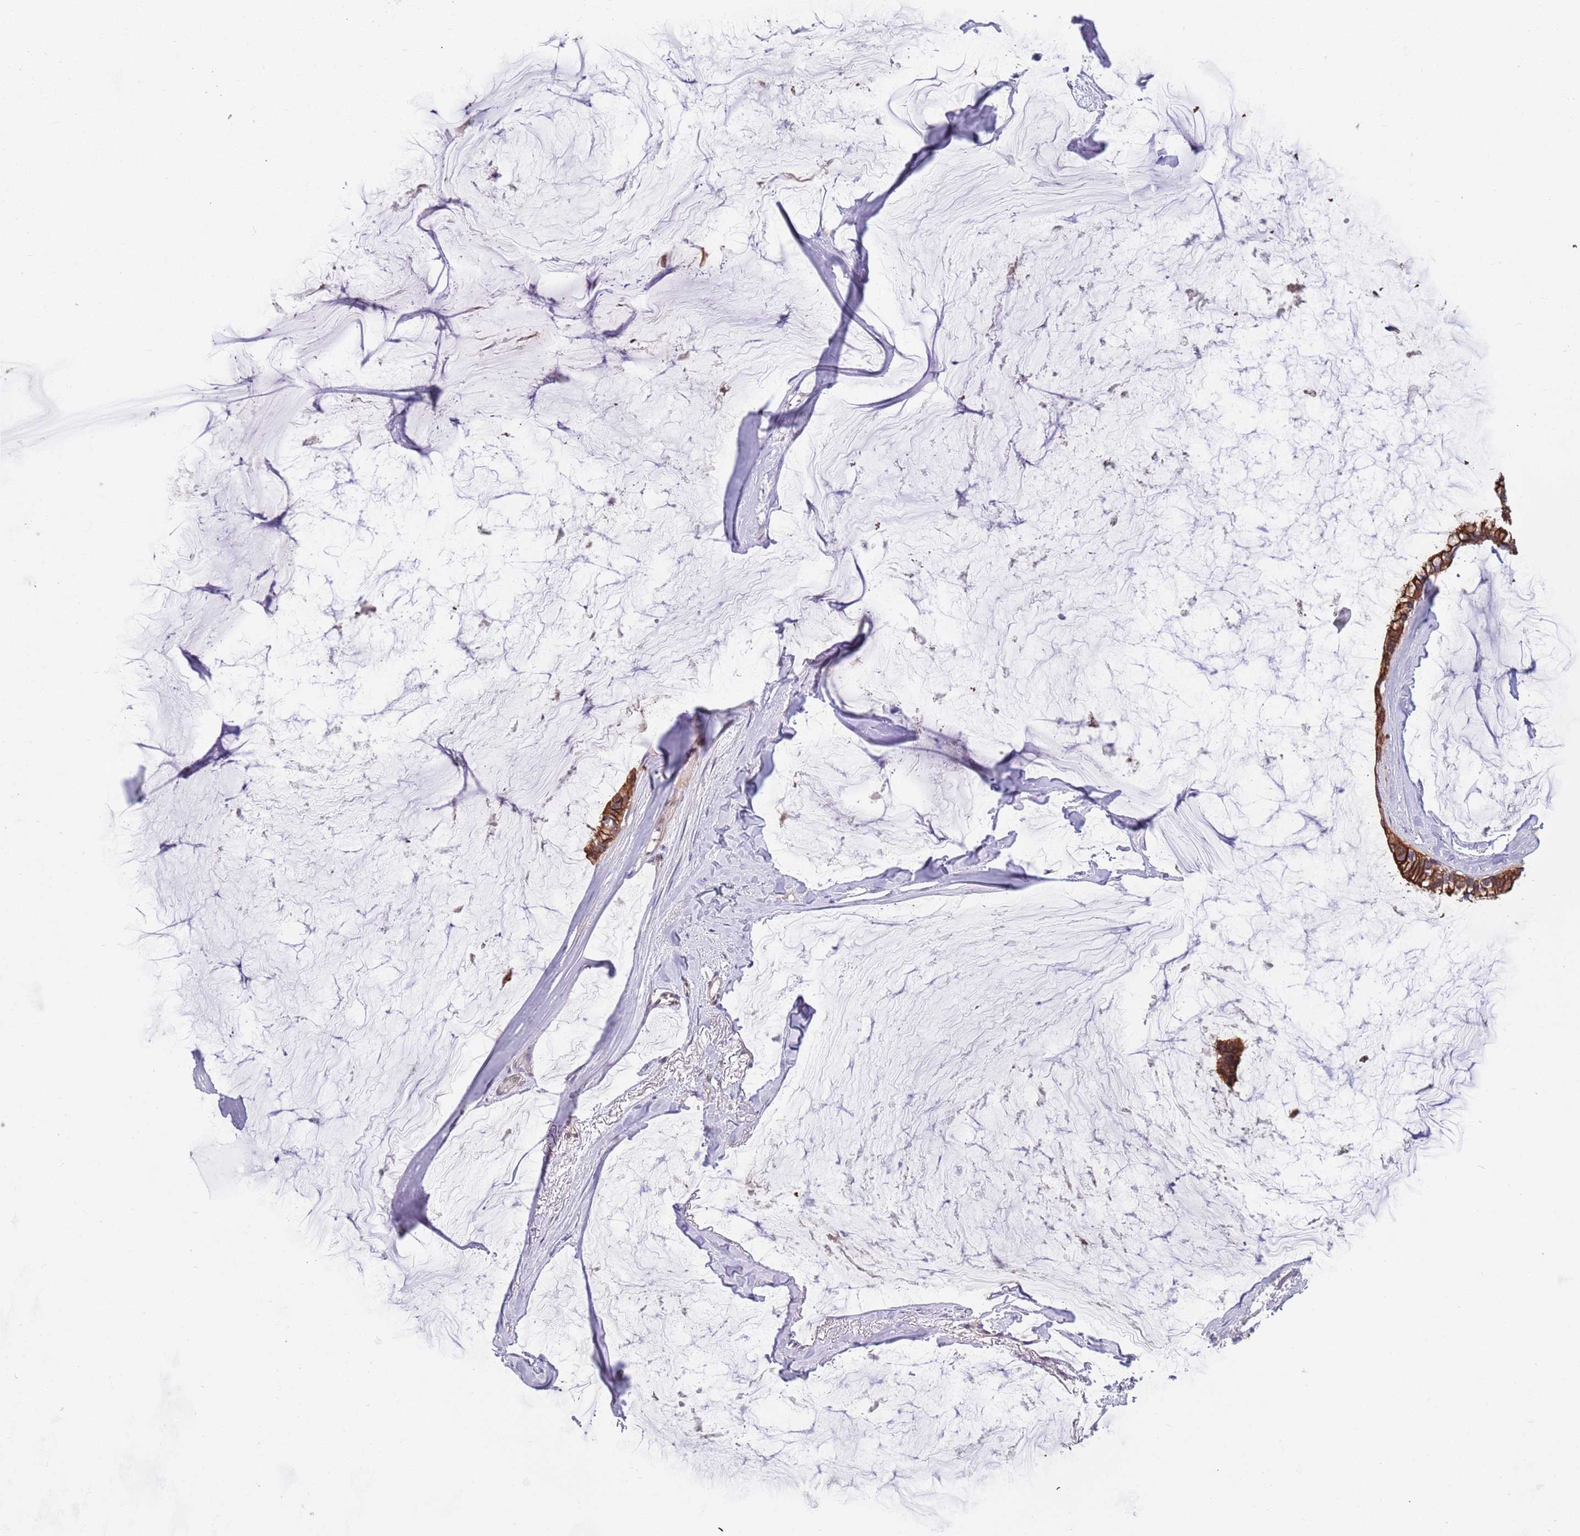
{"staining": {"intensity": "strong", "quantity": ">75%", "location": "cytoplasmic/membranous"}, "tissue": "ovarian cancer", "cell_type": "Tumor cells", "image_type": "cancer", "snomed": [{"axis": "morphology", "description": "Cystadenocarcinoma, mucinous, NOS"}, {"axis": "topography", "description": "Ovary"}], "caption": "Immunohistochemistry (IHC) (DAB) staining of ovarian mucinous cystadenocarcinoma demonstrates strong cytoplasmic/membranous protein expression in approximately >75% of tumor cells. (Brightfield microscopy of DAB IHC at high magnification).", "gene": "GSDMD", "patient": {"sex": "female", "age": 39}}